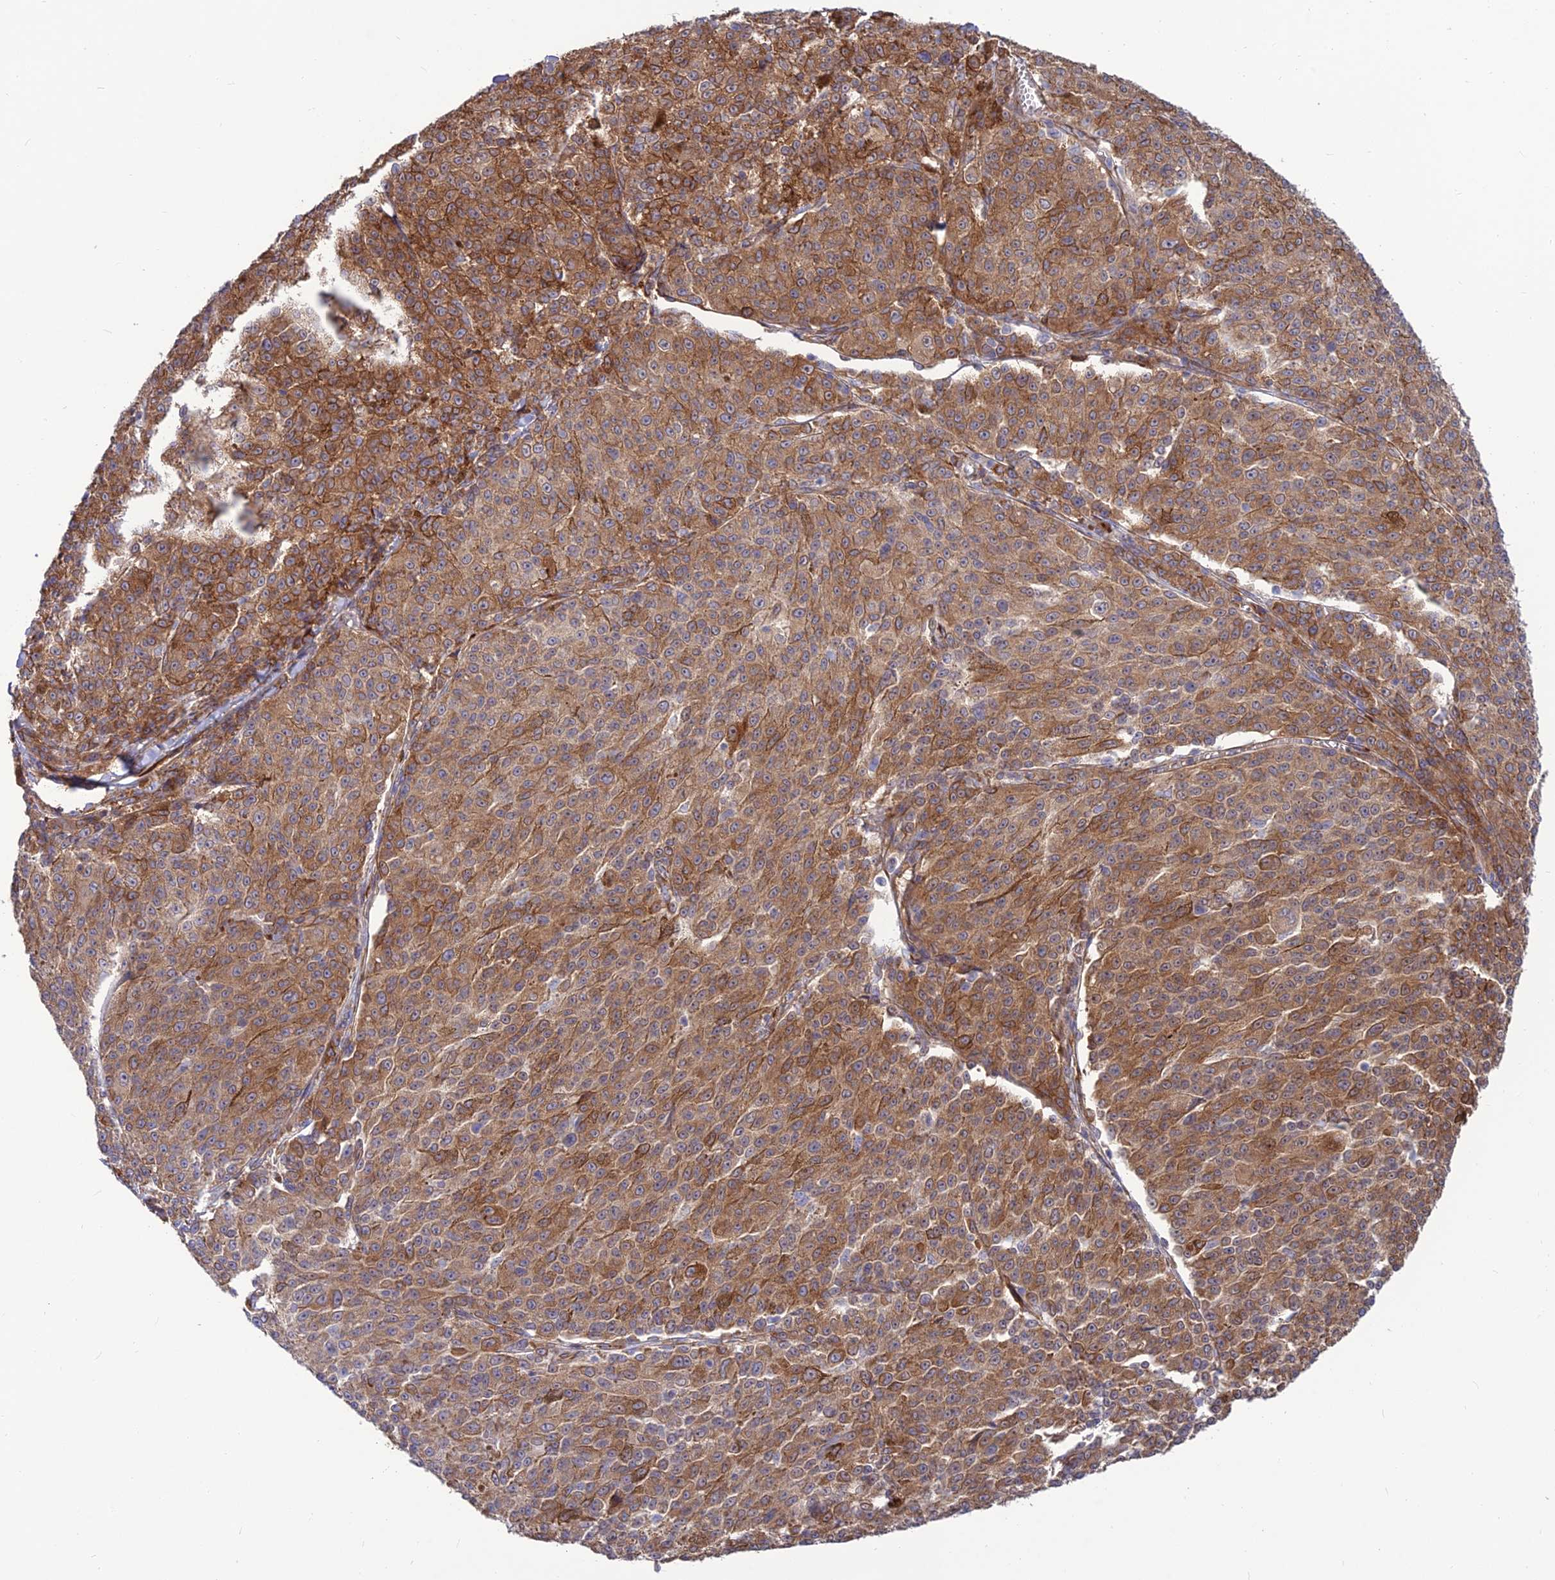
{"staining": {"intensity": "moderate", "quantity": ">75%", "location": "cytoplasmic/membranous"}, "tissue": "melanoma", "cell_type": "Tumor cells", "image_type": "cancer", "snomed": [{"axis": "morphology", "description": "Malignant melanoma, NOS"}, {"axis": "topography", "description": "Skin"}], "caption": "DAB immunohistochemical staining of human melanoma reveals moderate cytoplasmic/membranous protein positivity in approximately >75% of tumor cells.", "gene": "CRTAP", "patient": {"sex": "female", "age": 52}}